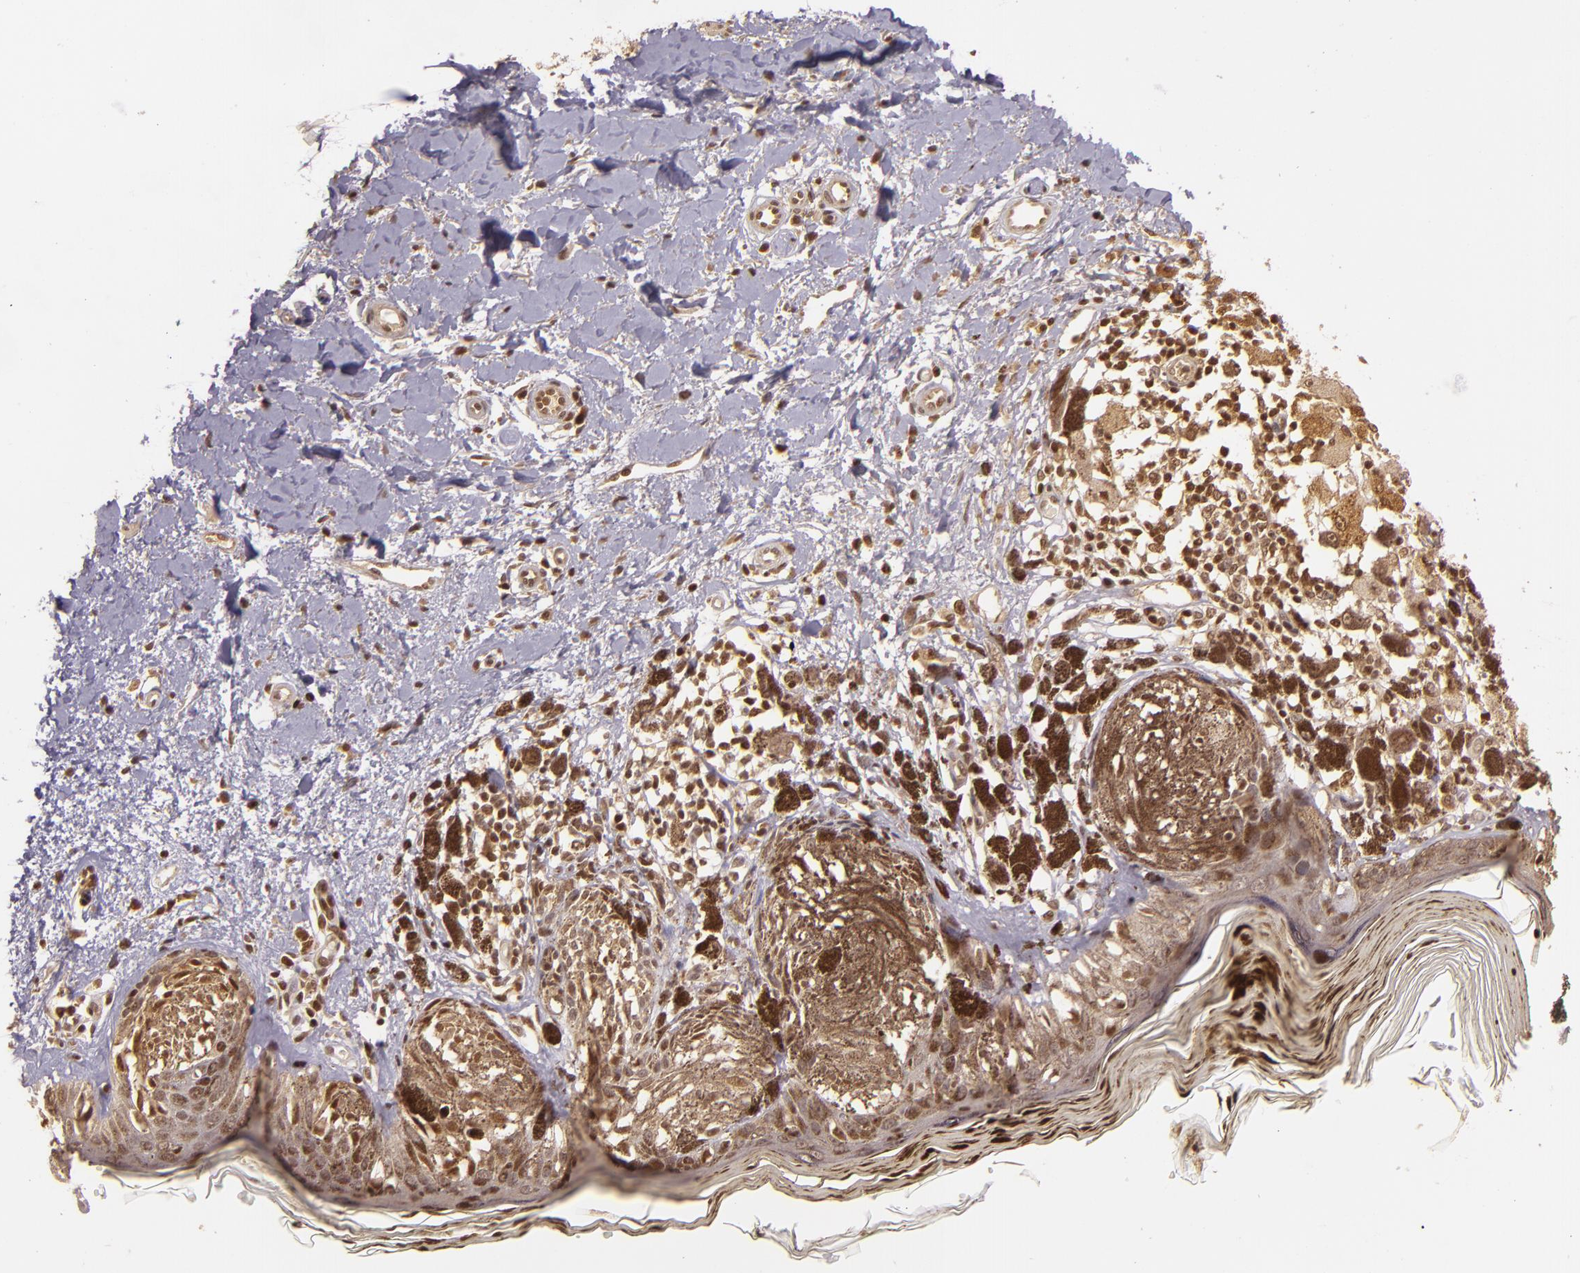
{"staining": {"intensity": "moderate", "quantity": ">75%", "location": "cytoplasmic/membranous"}, "tissue": "melanoma", "cell_type": "Tumor cells", "image_type": "cancer", "snomed": [{"axis": "morphology", "description": "Malignant melanoma, NOS"}, {"axis": "topography", "description": "Skin"}], "caption": "Immunohistochemistry (DAB (3,3'-diaminobenzidine)) staining of melanoma shows moderate cytoplasmic/membranous protein expression in approximately >75% of tumor cells.", "gene": "TXNRD2", "patient": {"sex": "male", "age": 88}}